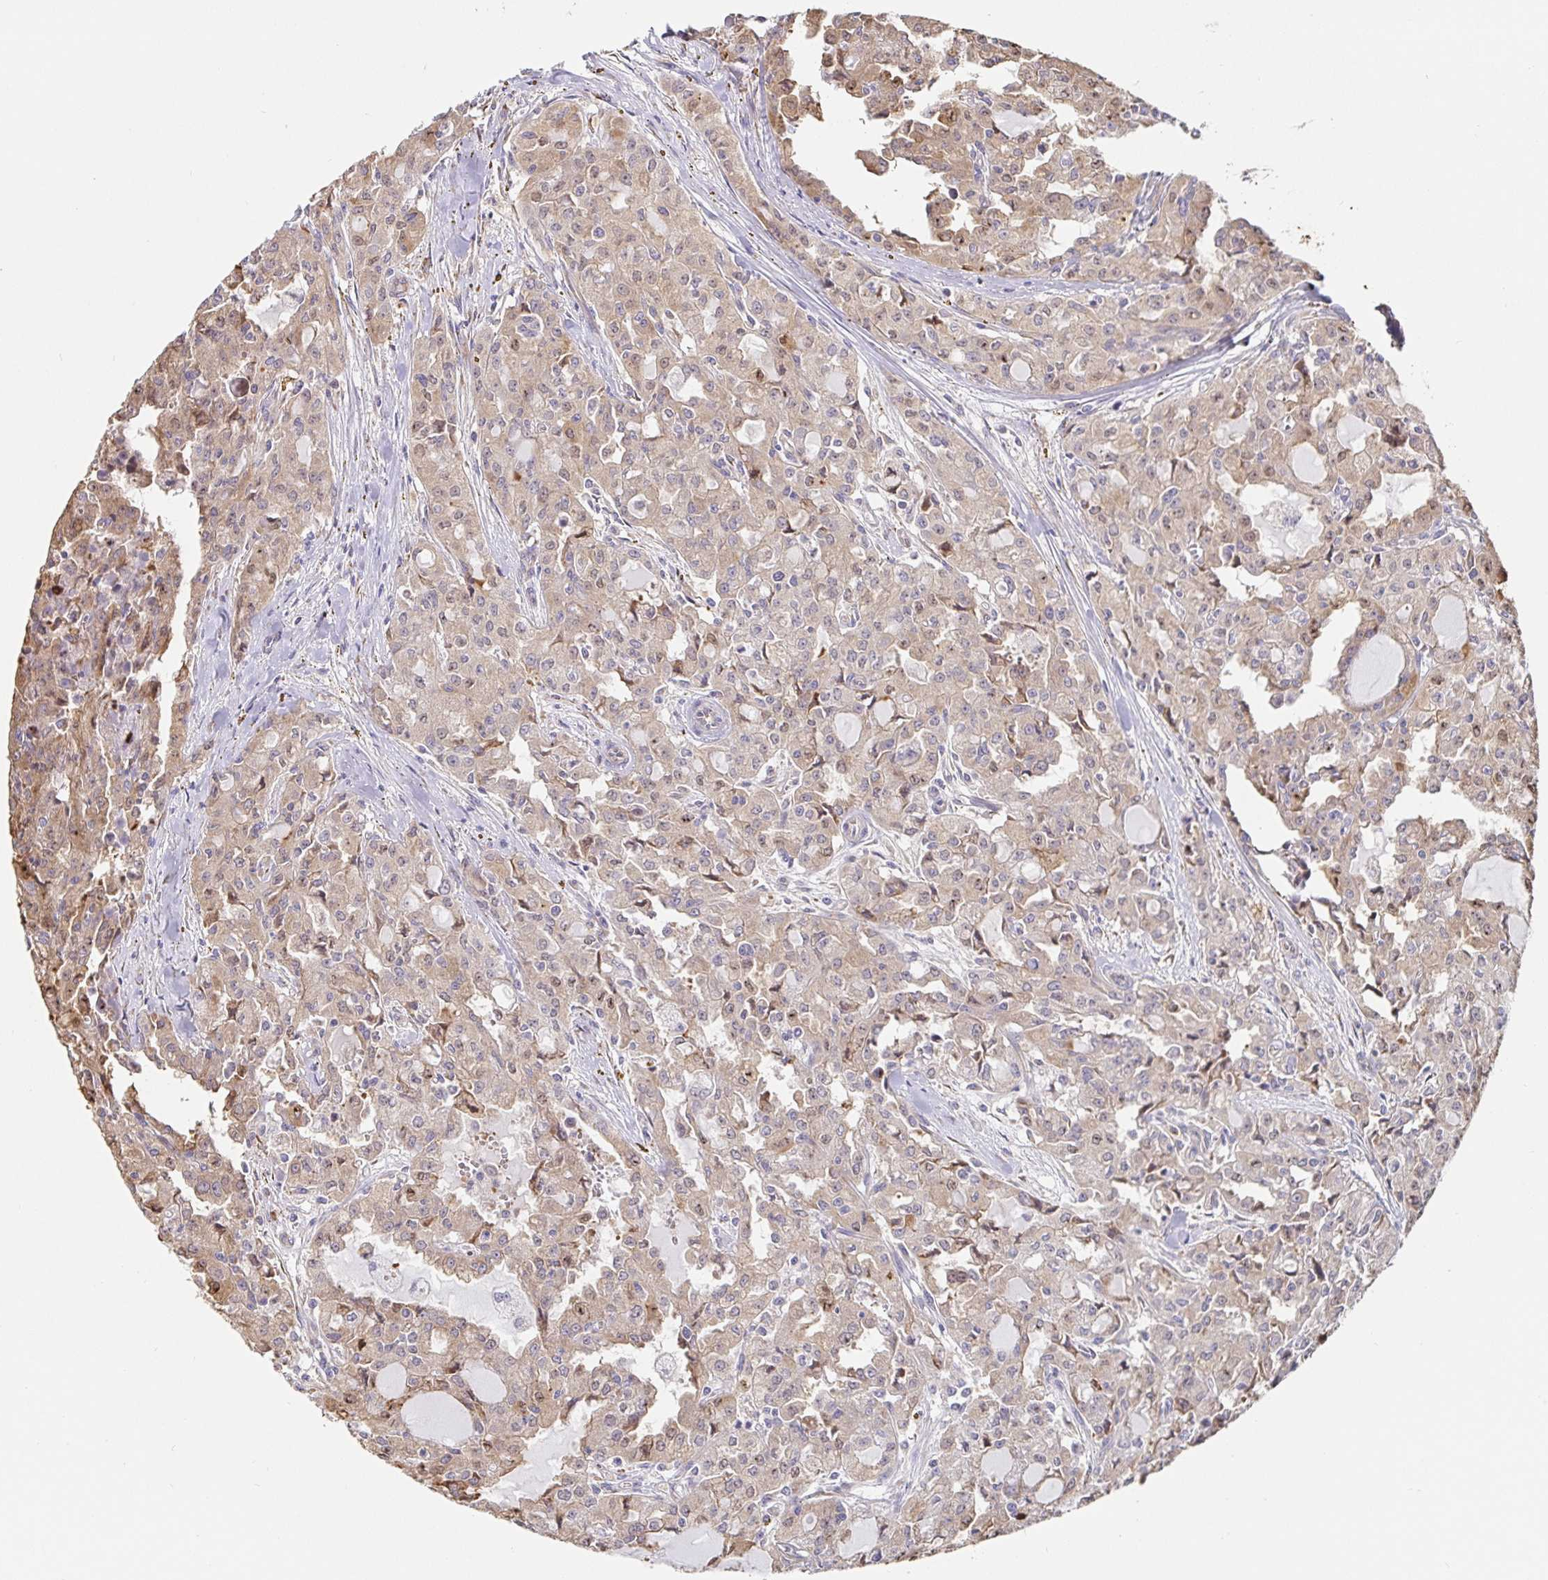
{"staining": {"intensity": "weak", "quantity": ">75%", "location": "cytoplasmic/membranous"}, "tissue": "head and neck cancer", "cell_type": "Tumor cells", "image_type": "cancer", "snomed": [{"axis": "morphology", "description": "Adenocarcinoma, NOS"}, {"axis": "topography", "description": "Head-Neck"}], "caption": "IHC staining of head and neck cancer (adenocarcinoma), which reveals low levels of weak cytoplasmic/membranous expression in about >75% of tumor cells indicating weak cytoplasmic/membranous protein staining. The staining was performed using DAB (3,3'-diaminobenzidine) (brown) for protein detection and nuclei were counterstained in hematoxylin (blue).", "gene": "PDPK1", "patient": {"sex": "male", "age": 64}}